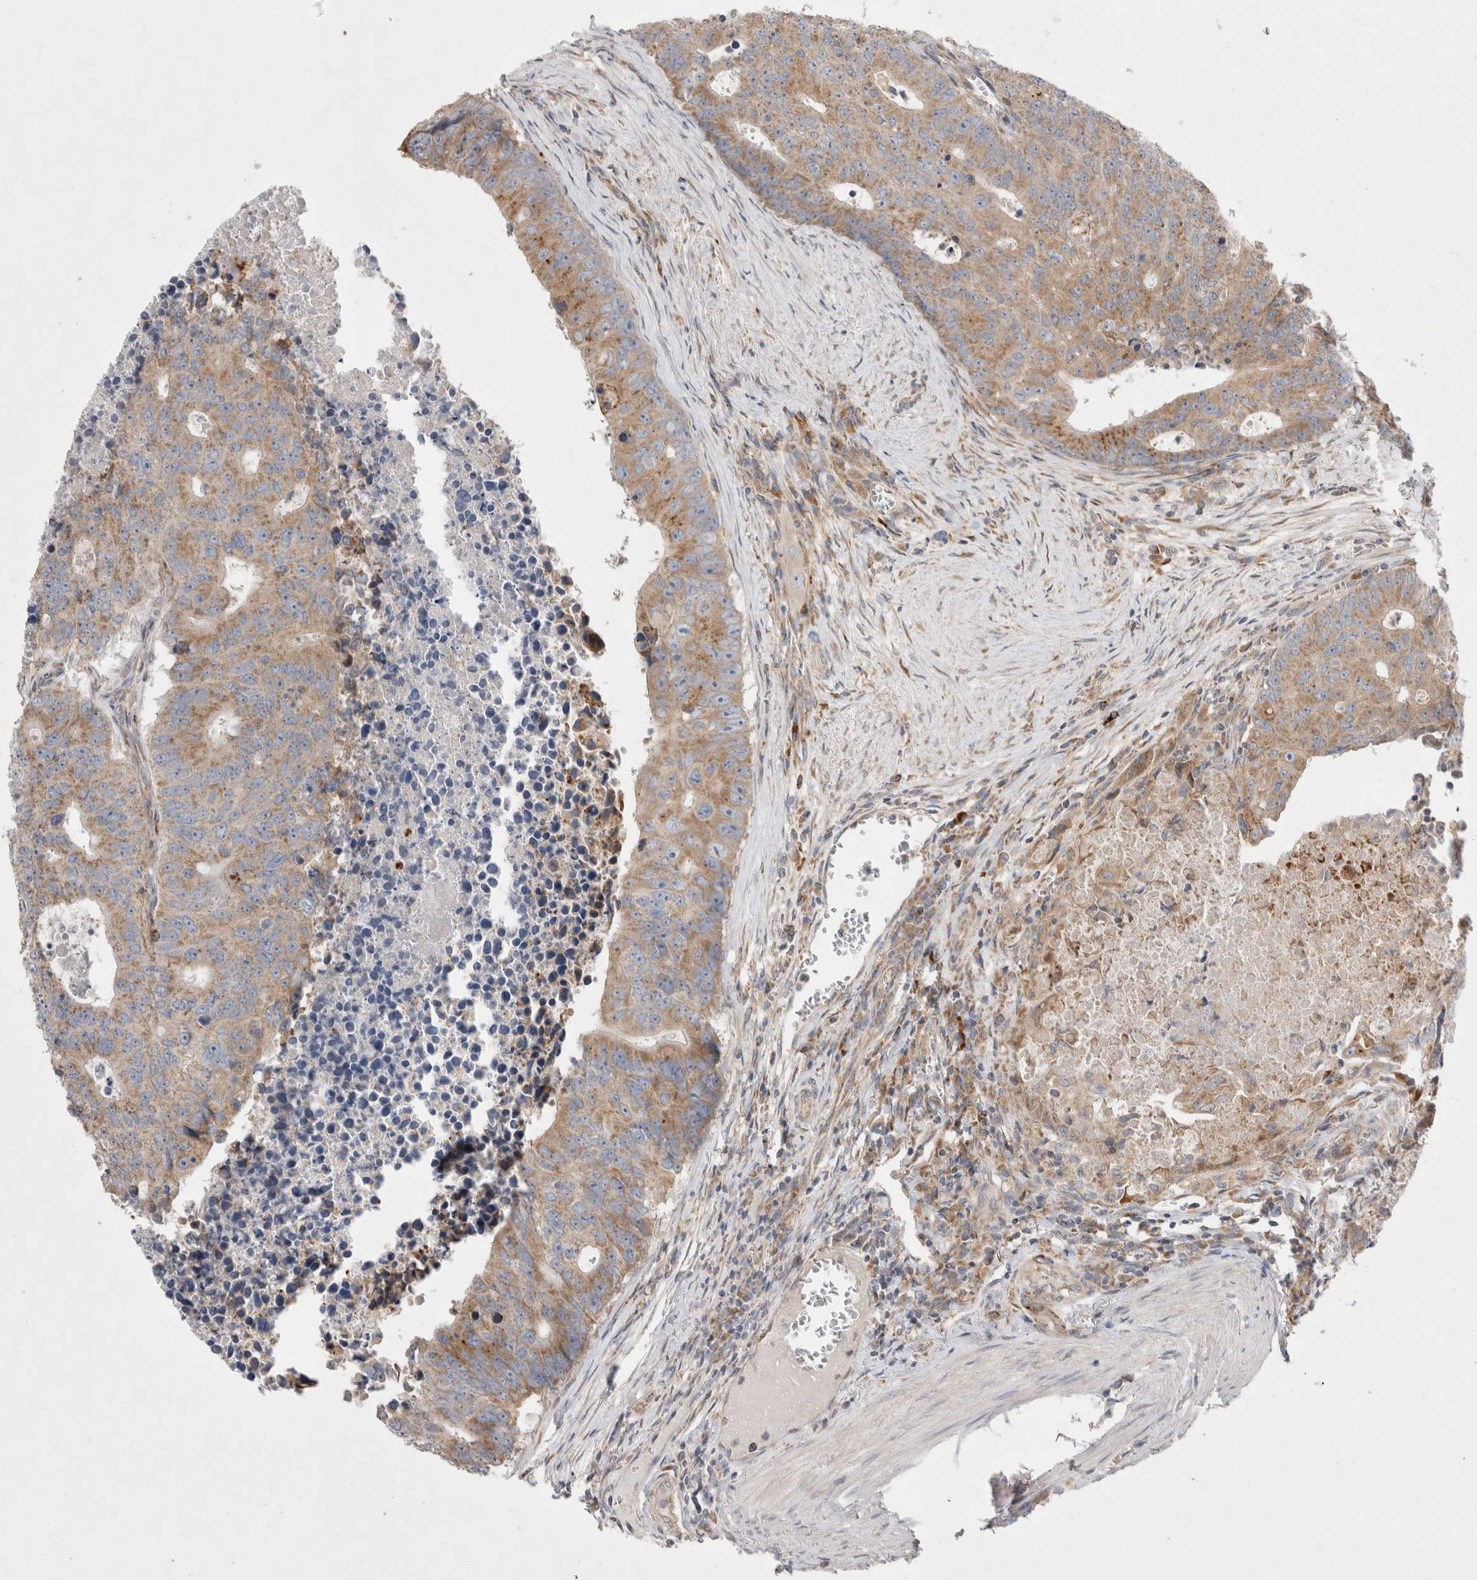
{"staining": {"intensity": "moderate", "quantity": ">75%", "location": "cytoplasmic/membranous"}, "tissue": "colorectal cancer", "cell_type": "Tumor cells", "image_type": "cancer", "snomed": [{"axis": "morphology", "description": "Adenocarcinoma, NOS"}, {"axis": "topography", "description": "Colon"}], "caption": "A medium amount of moderate cytoplasmic/membranous expression is present in approximately >75% of tumor cells in colorectal adenocarcinoma tissue.", "gene": "TBC1D16", "patient": {"sex": "male", "age": 87}}